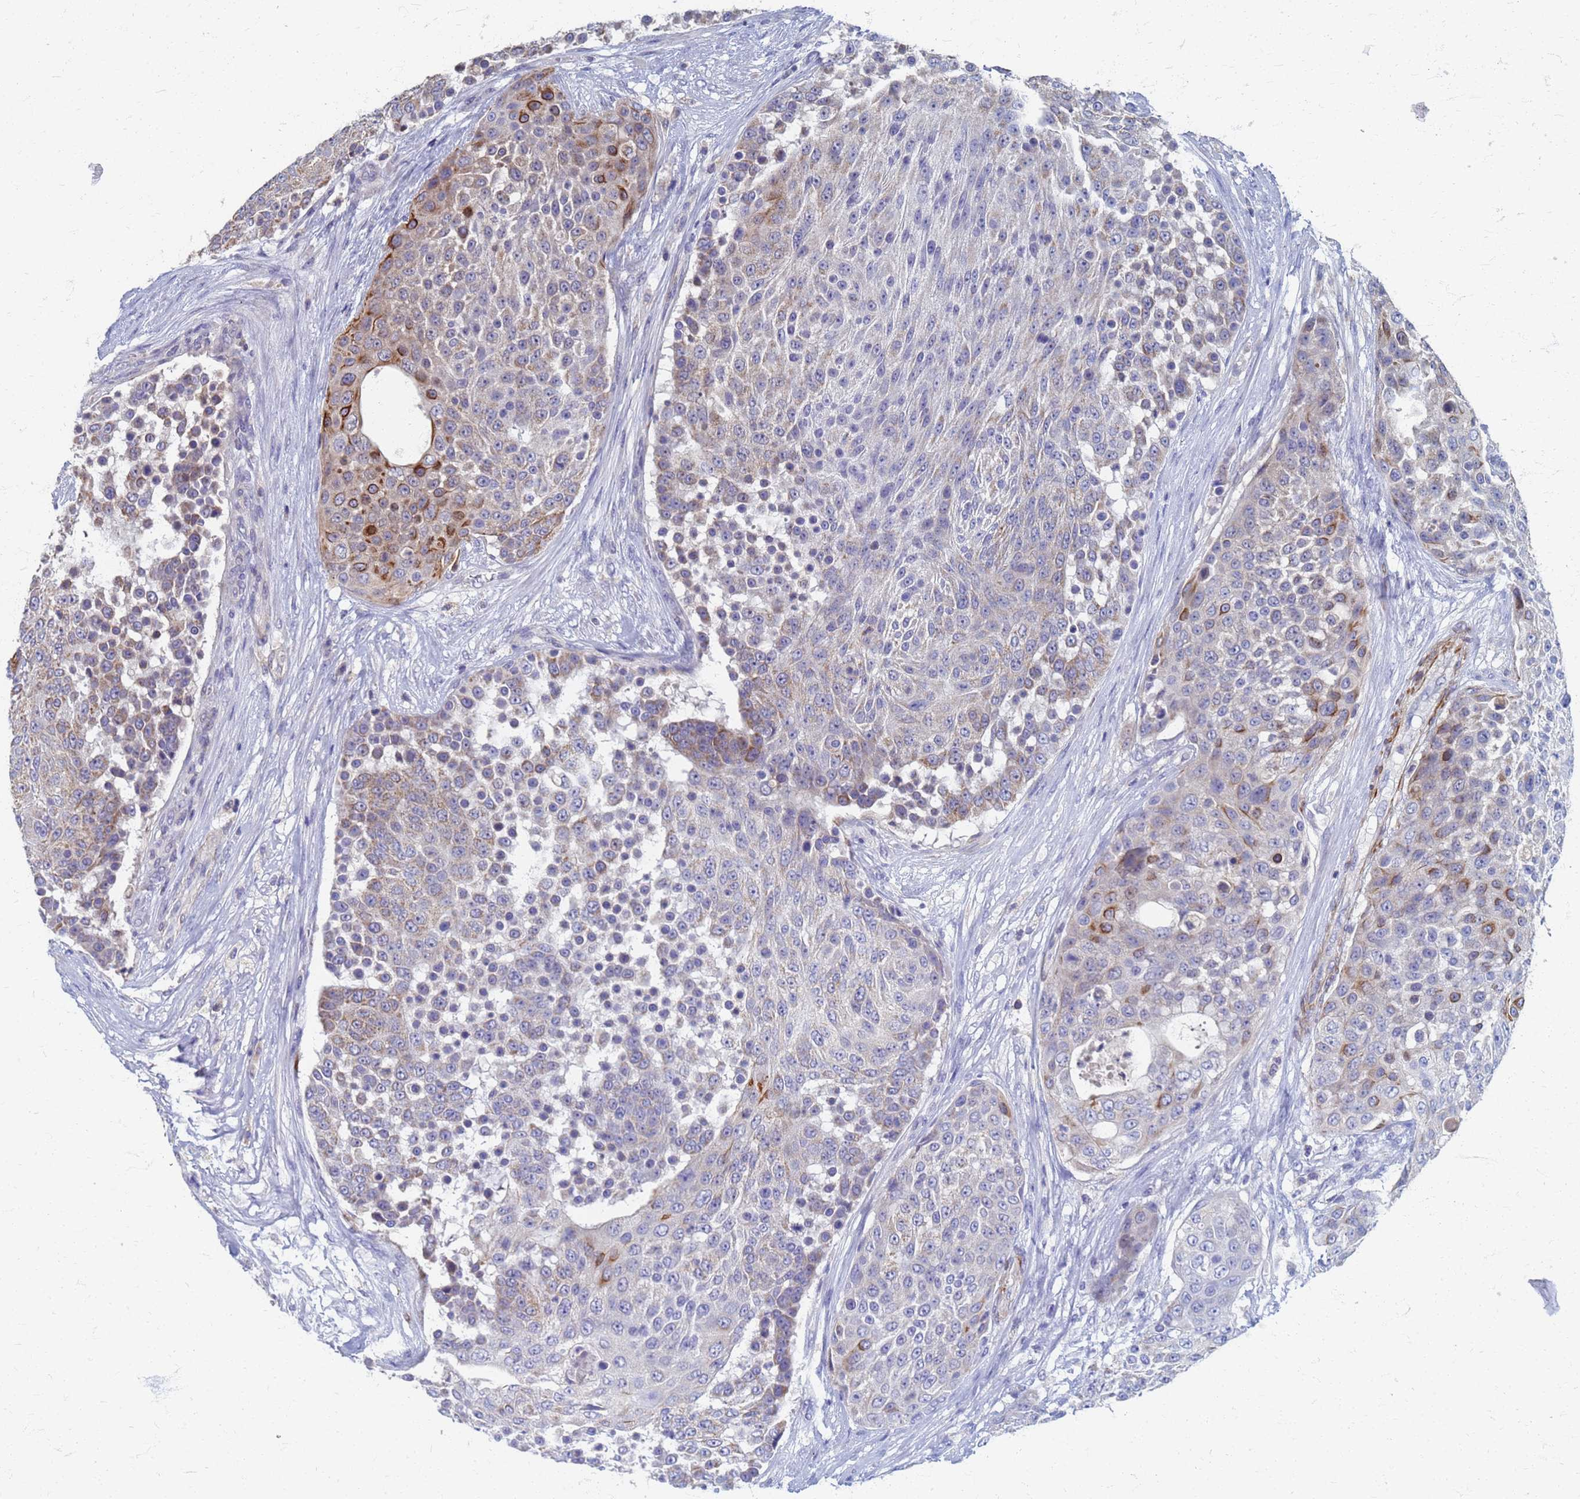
{"staining": {"intensity": "strong", "quantity": "<25%", "location": "cytoplasmic/membranous"}, "tissue": "urothelial cancer", "cell_type": "Tumor cells", "image_type": "cancer", "snomed": [{"axis": "morphology", "description": "Urothelial carcinoma, High grade"}, {"axis": "topography", "description": "Urinary bladder"}], "caption": "IHC staining of high-grade urothelial carcinoma, which reveals medium levels of strong cytoplasmic/membranous staining in about <25% of tumor cells indicating strong cytoplasmic/membranous protein staining. The staining was performed using DAB (brown) for protein detection and nuclei were counterstained in hematoxylin (blue).", "gene": "ATPAF1", "patient": {"sex": "female", "age": 63}}